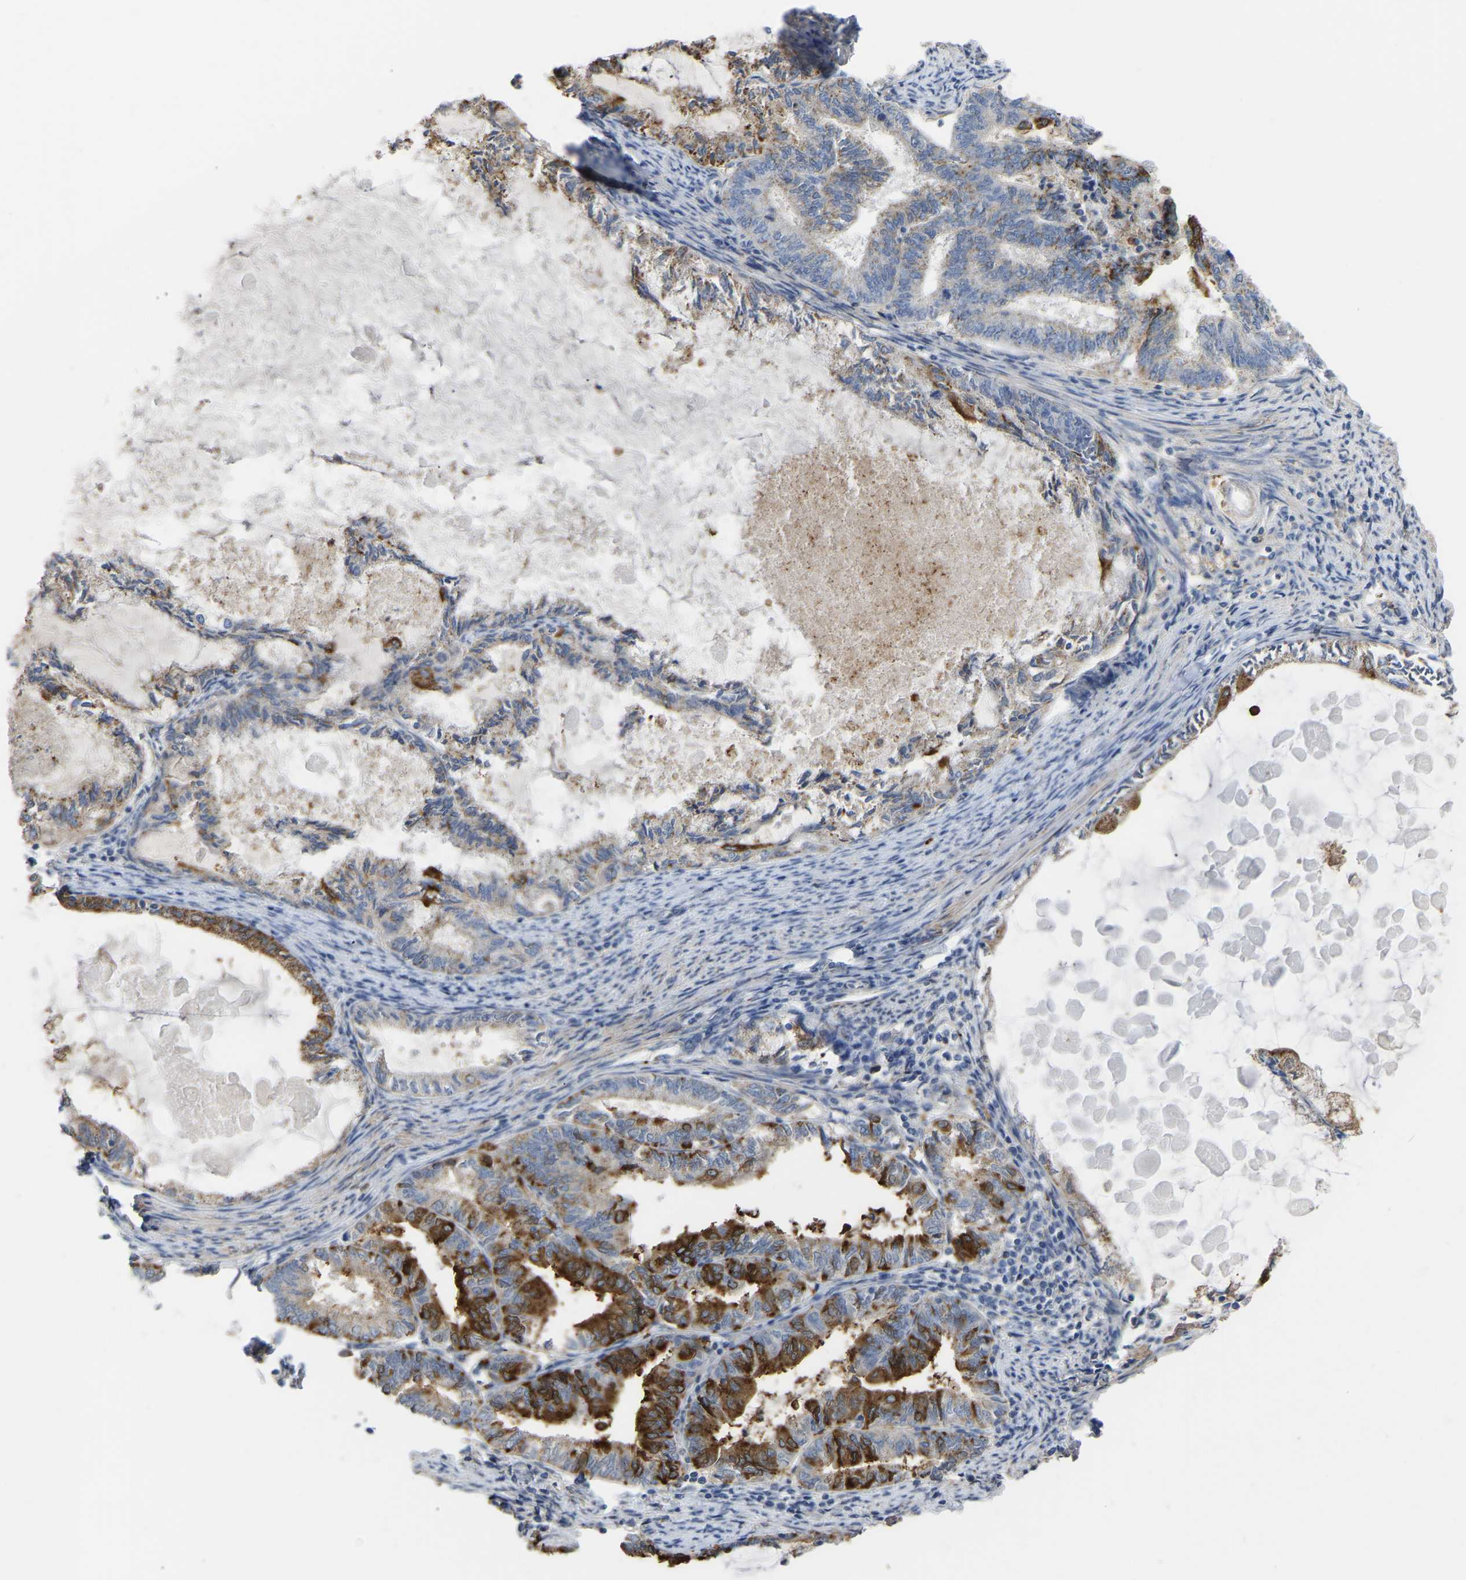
{"staining": {"intensity": "strong", "quantity": "25%-75%", "location": "cytoplasmic/membranous"}, "tissue": "endometrial cancer", "cell_type": "Tumor cells", "image_type": "cancer", "snomed": [{"axis": "morphology", "description": "Adenocarcinoma, NOS"}, {"axis": "topography", "description": "Endometrium"}], "caption": "Human endometrial cancer stained with a protein marker exhibits strong staining in tumor cells.", "gene": "ZNF449", "patient": {"sex": "female", "age": 86}}